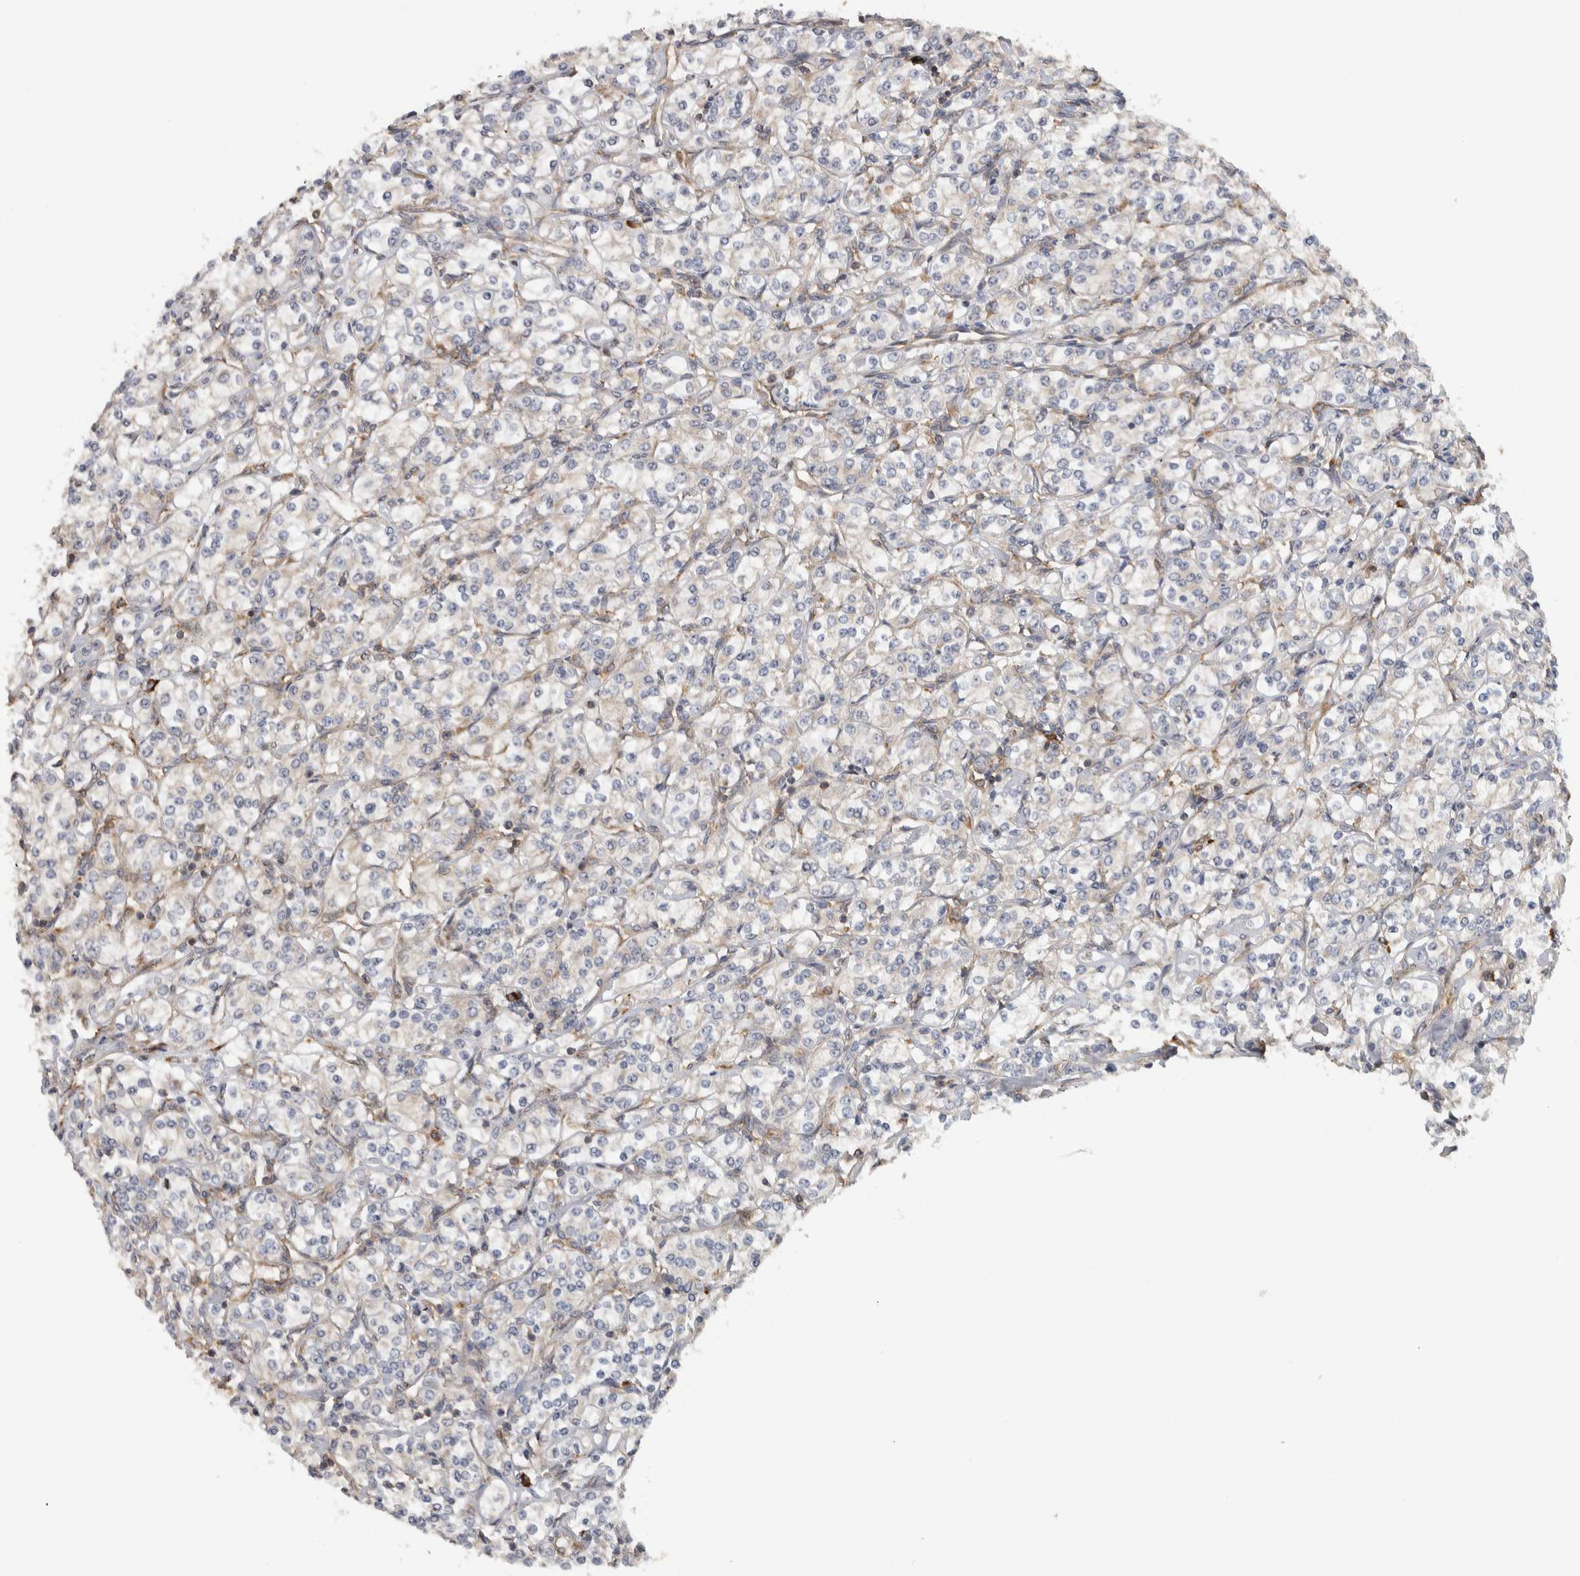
{"staining": {"intensity": "weak", "quantity": "<25%", "location": "cytoplasmic/membranous"}, "tissue": "renal cancer", "cell_type": "Tumor cells", "image_type": "cancer", "snomed": [{"axis": "morphology", "description": "Adenocarcinoma, NOS"}, {"axis": "topography", "description": "Kidney"}], "caption": "A micrograph of human adenocarcinoma (renal) is negative for staining in tumor cells. (DAB IHC visualized using brightfield microscopy, high magnification).", "gene": "EIF3H", "patient": {"sex": "male", "age": 77}}